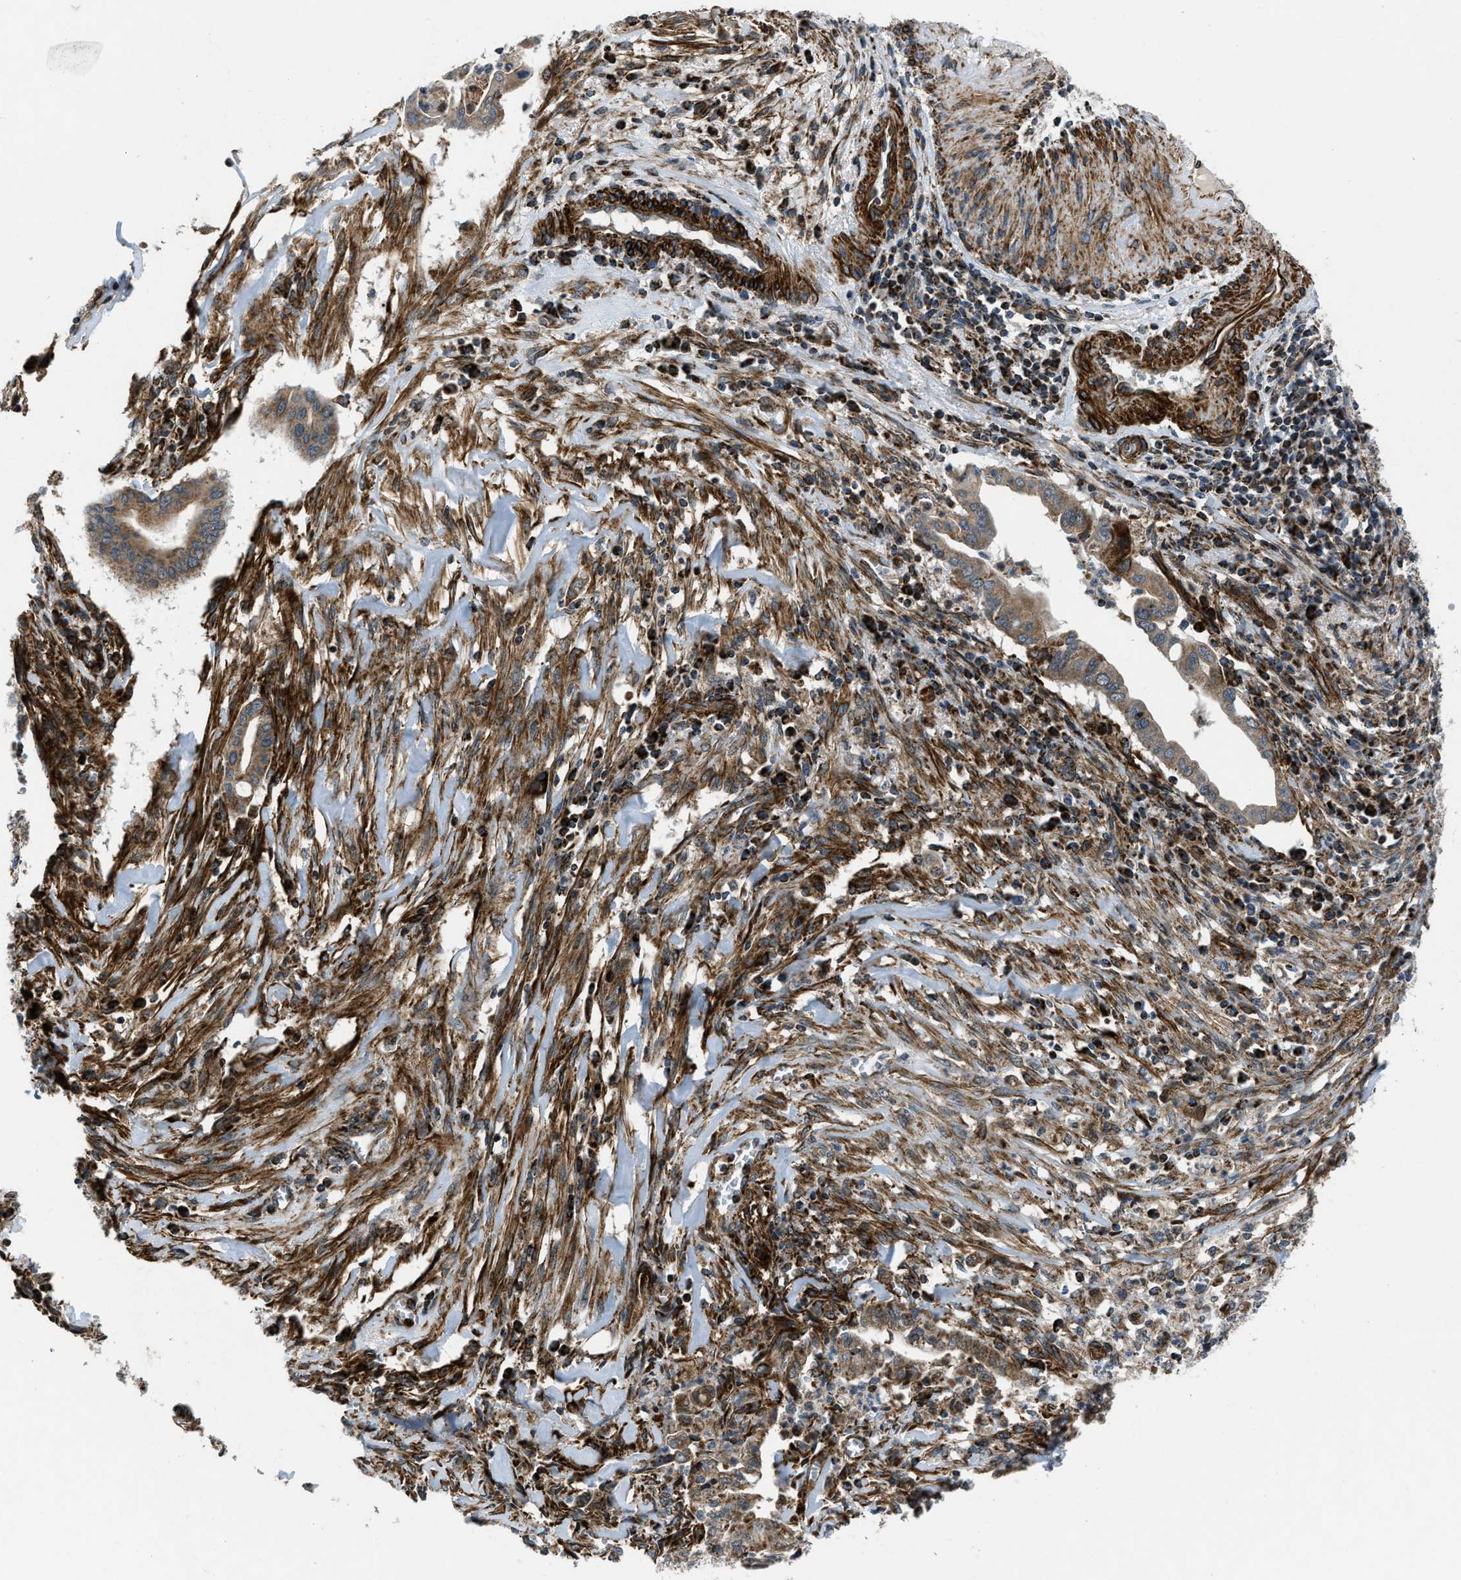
{"staining": {"intensity": "moderate", "quantity": ">75%", "location": "cytoplasmic/membranous"}, "tissue": "cervical cancer", "cell_type": "Tumor cells", "image_type": "cancer", "snomed": [{"axis": "morphology", "description": "Adenocarcinoma, NOS"}, {"axis": "topography", "description": "Cervix"}], "caption": "IHC (DAB) staining of human cervical adenocarcinoma exhibits moderate cytoplasmic/membranous protein positivity in approximately >75% of tumor cells. (DAB IHC with brightfield microscopy, high magnification).", "gene": "GSDME", "patient": {"sex": "female", "age": 44}}